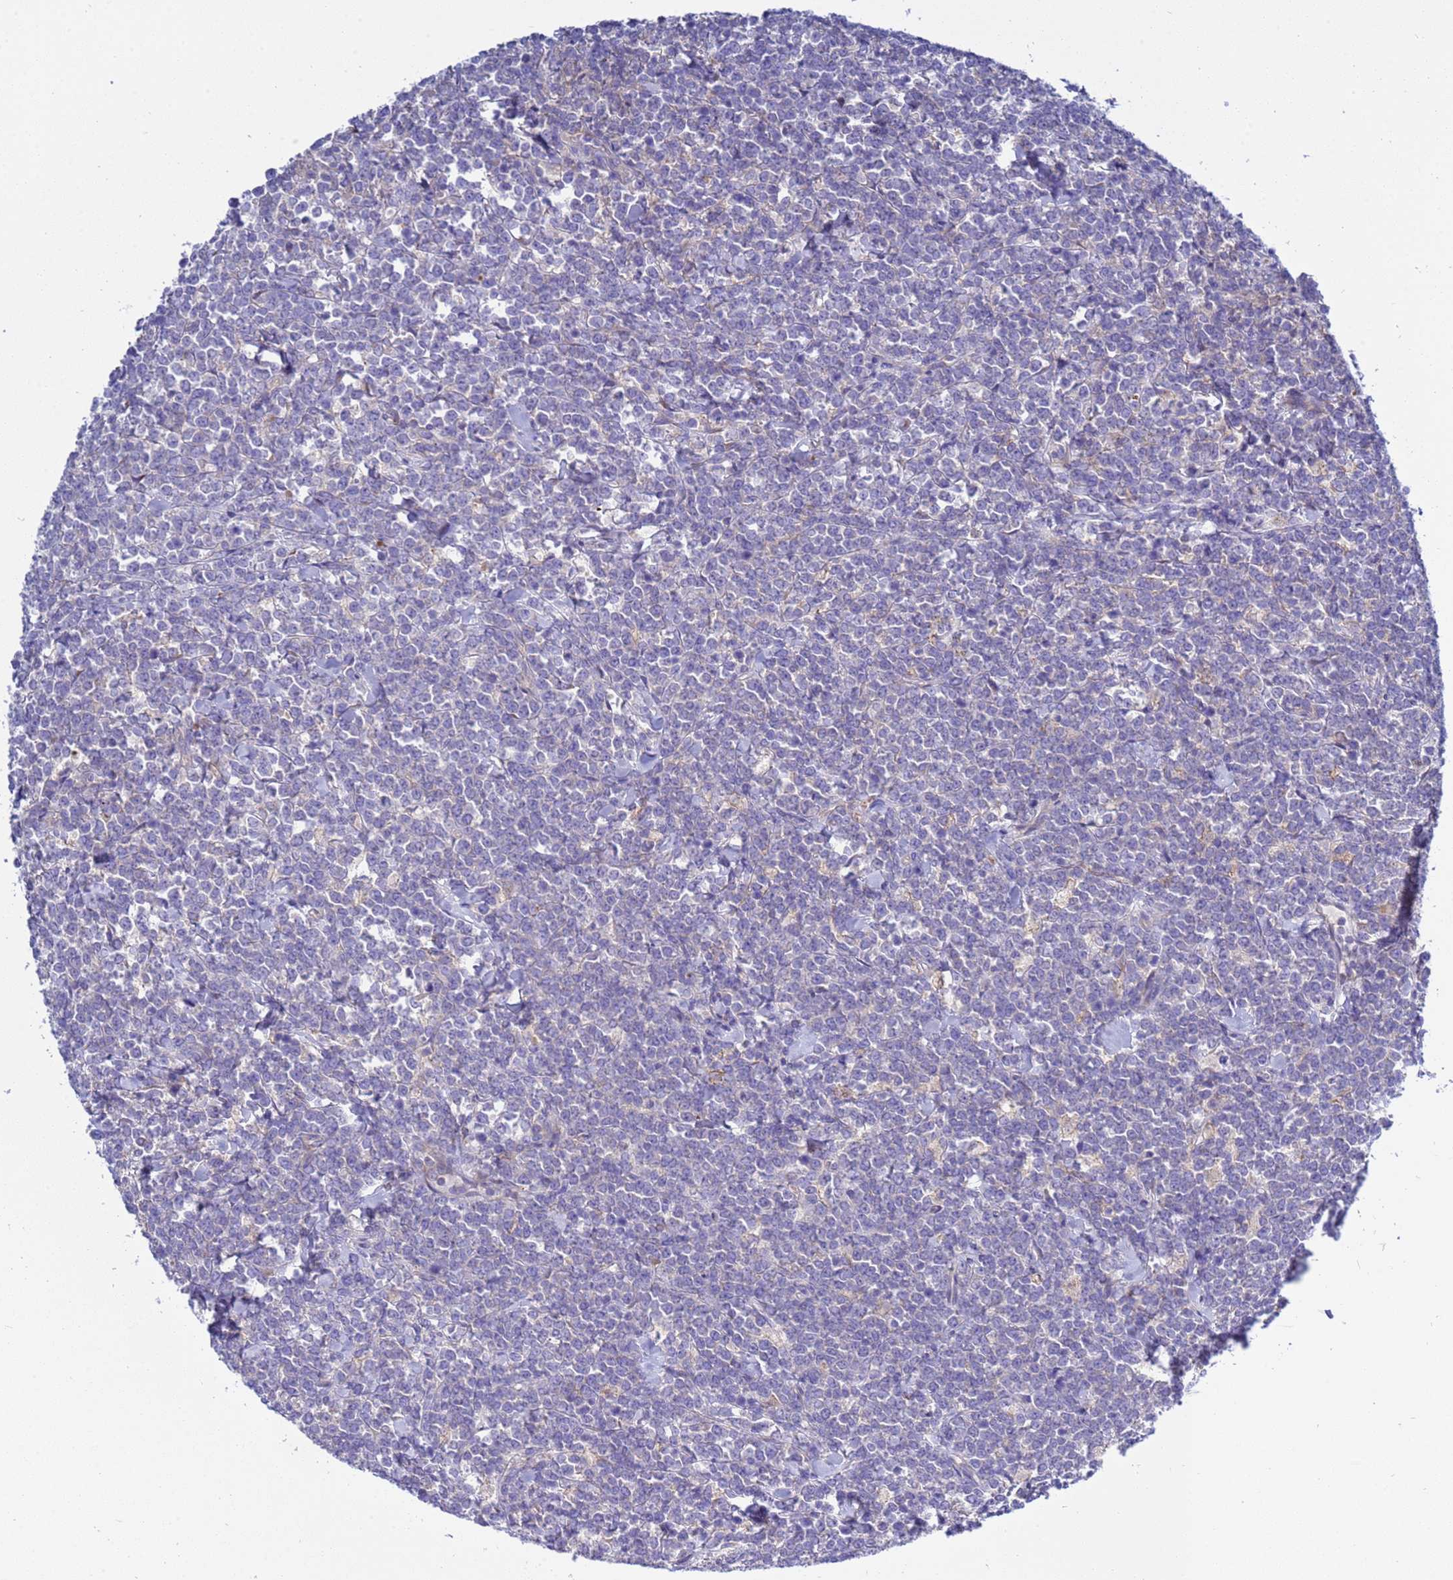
{"staining": {"intensity": "negative", "quantity": "none", "location": "none"}, "tissue": "lymphoma", "cell_type": "Tumor cells", "image_type": "cancer", "snomed": [{"axis": "morphology", "description": "Malignant lymphoma, non-Hodgkin's type, High grade"}, {"axis": "topography", "description": "Small intestine"}, {"axis": "topography", "description": "Colon"}], "caption": "Immunohistochemical staining of high-grade malignant lymphoma, non-Hodgkin's type demonstrates no significant expression in tumor cells.", "gene": "RC3H2", "patient": {"sex": "male", "age": 8}}